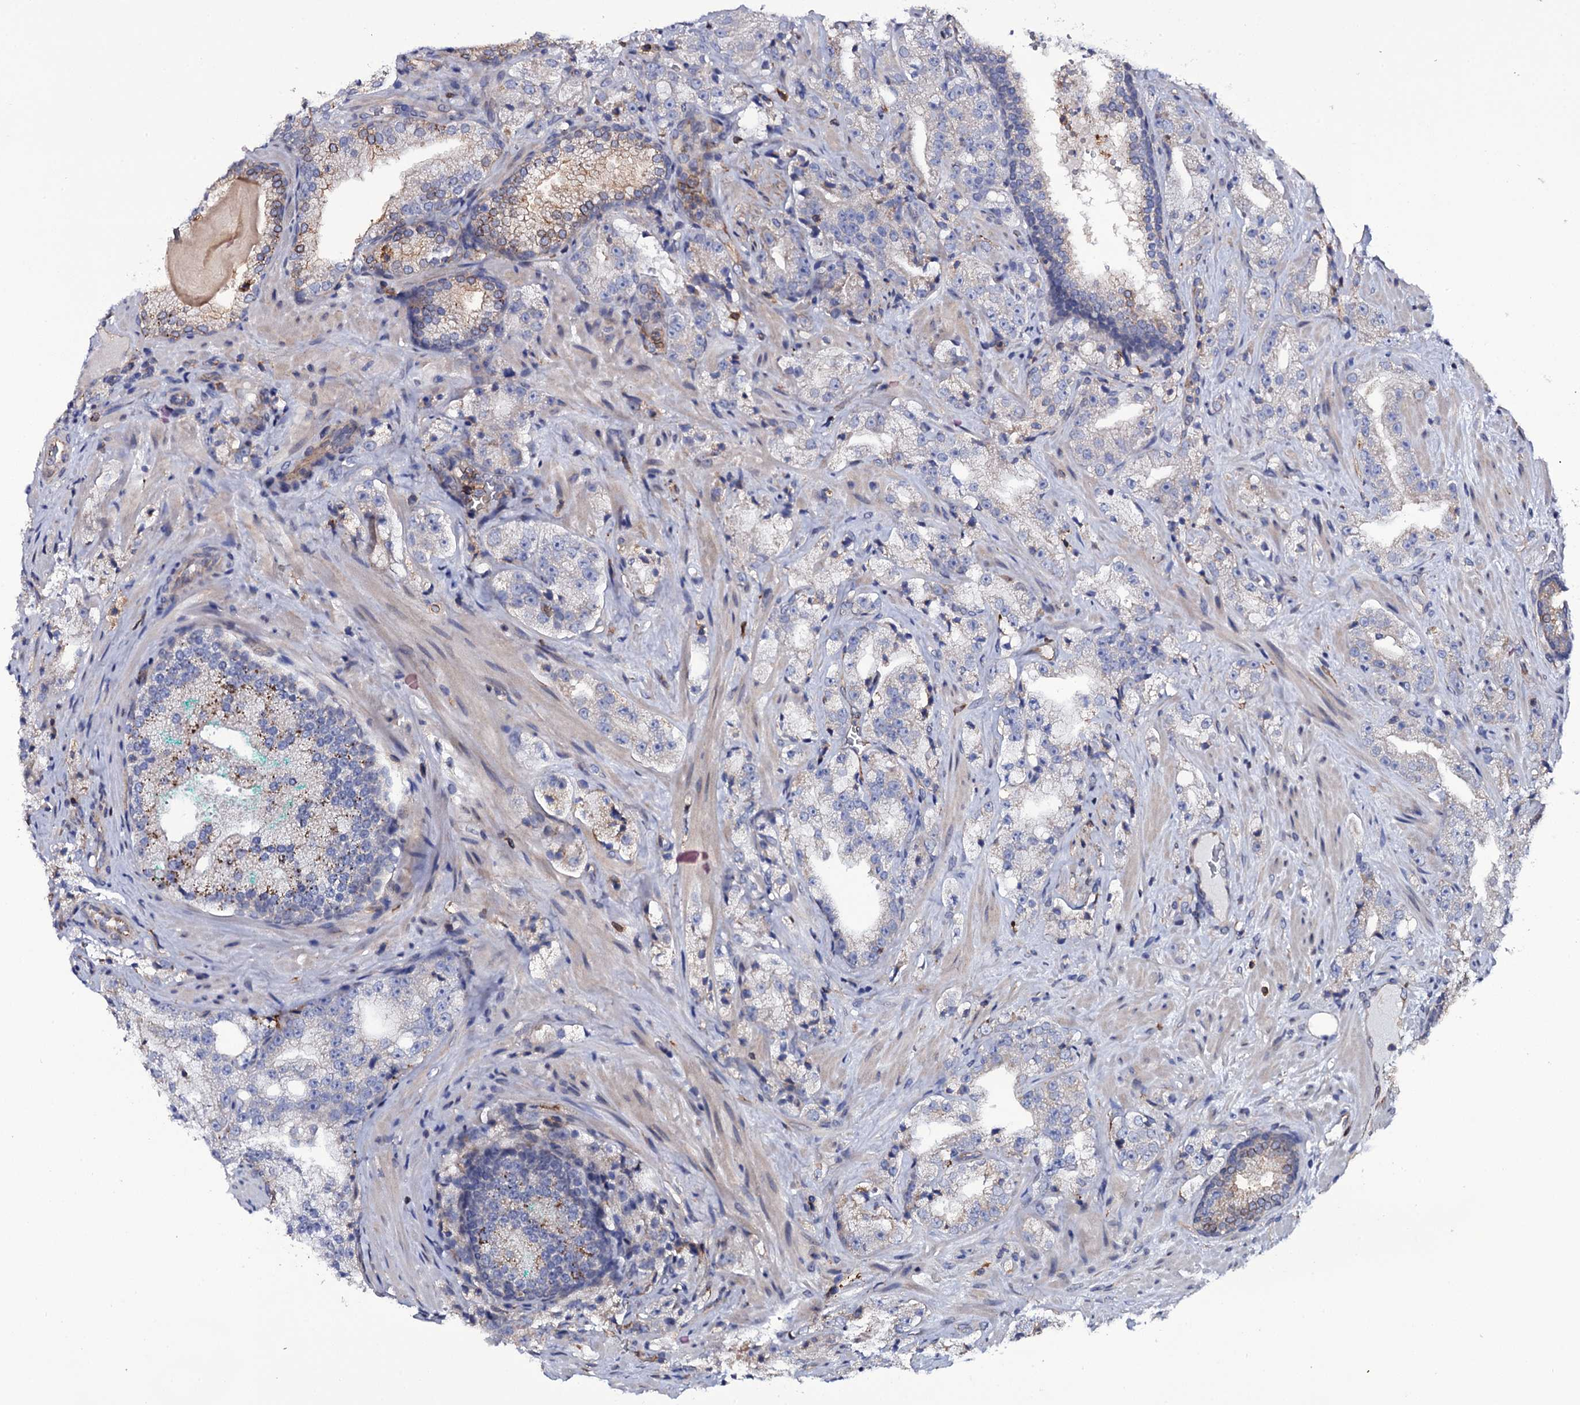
{"staining": {"intensity": "negative", "quantity": "none", "location": "none"}, "tissue": "prostate cancer", "cell_type": "Tumor cells", "image_type": "cancer", "snomed": [{"axis": "morphology", "description": "Adenocarcinoma, High grade"}, {"axis": "topography", "description": "Prostate"}], "caption": "IHC photomicrograph of neoplastic tissue: human prostate cancer stained with DAB displays no significant protein expression in tumor cells.", "gene": "TTC23", "patient": {"sex": "male", "age": 64}}